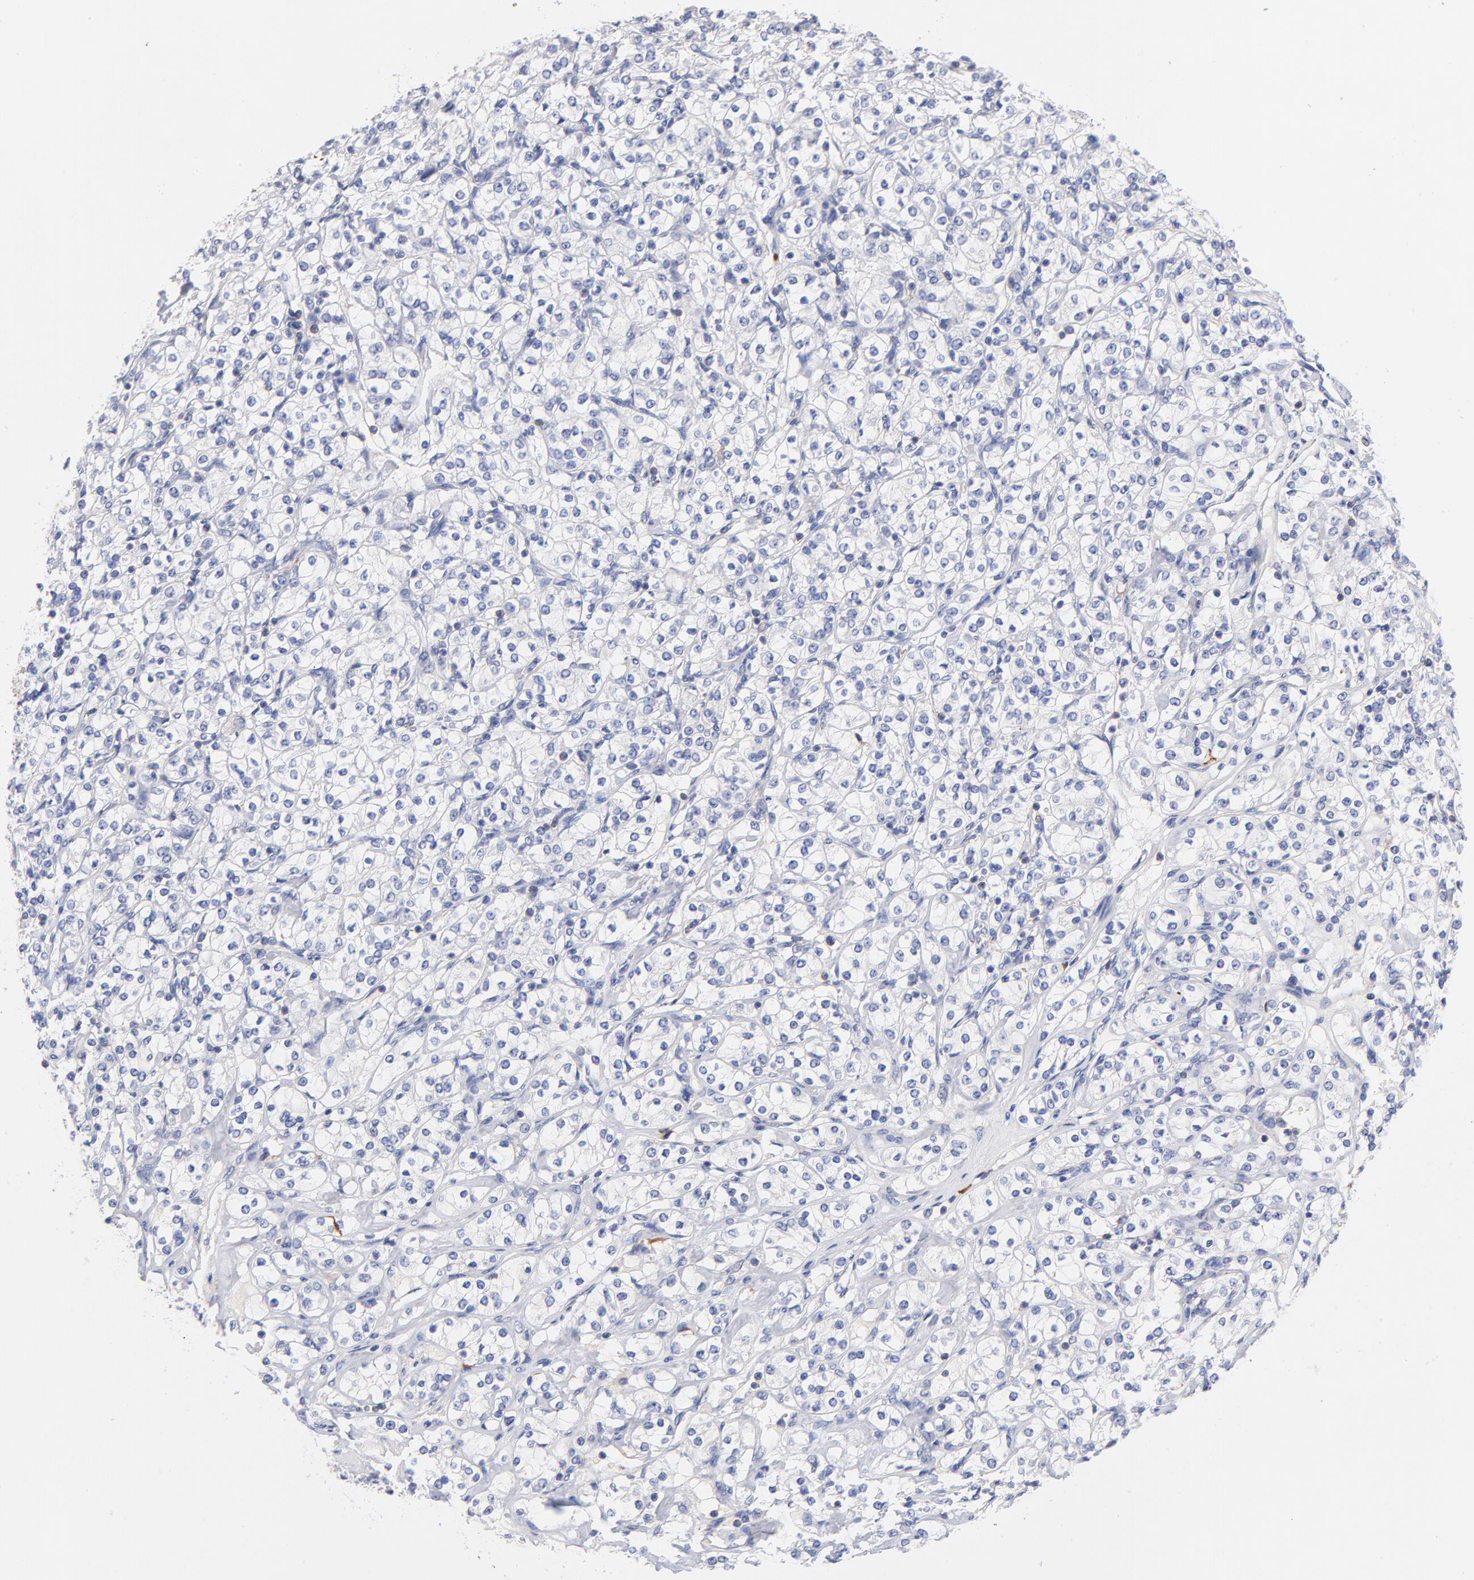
{"staining": {"intensity": "negative", "quantity": "none", "location": "none"}, "tissue": "renal cancer", "cell_type": "Tumor cells", "image_type": "cancer", "snomed": [{"axis": "morphology", "description": "Adenocarcinoma, NOS"}, {"axis": "topography", "description": "Kidney"}], "caption": "Immunohistochemical staining of human renal cancer shows no significant expression in tumor cells.", "gene": "KREMEN2", "patient": {"sex": "male", "age": 77}}